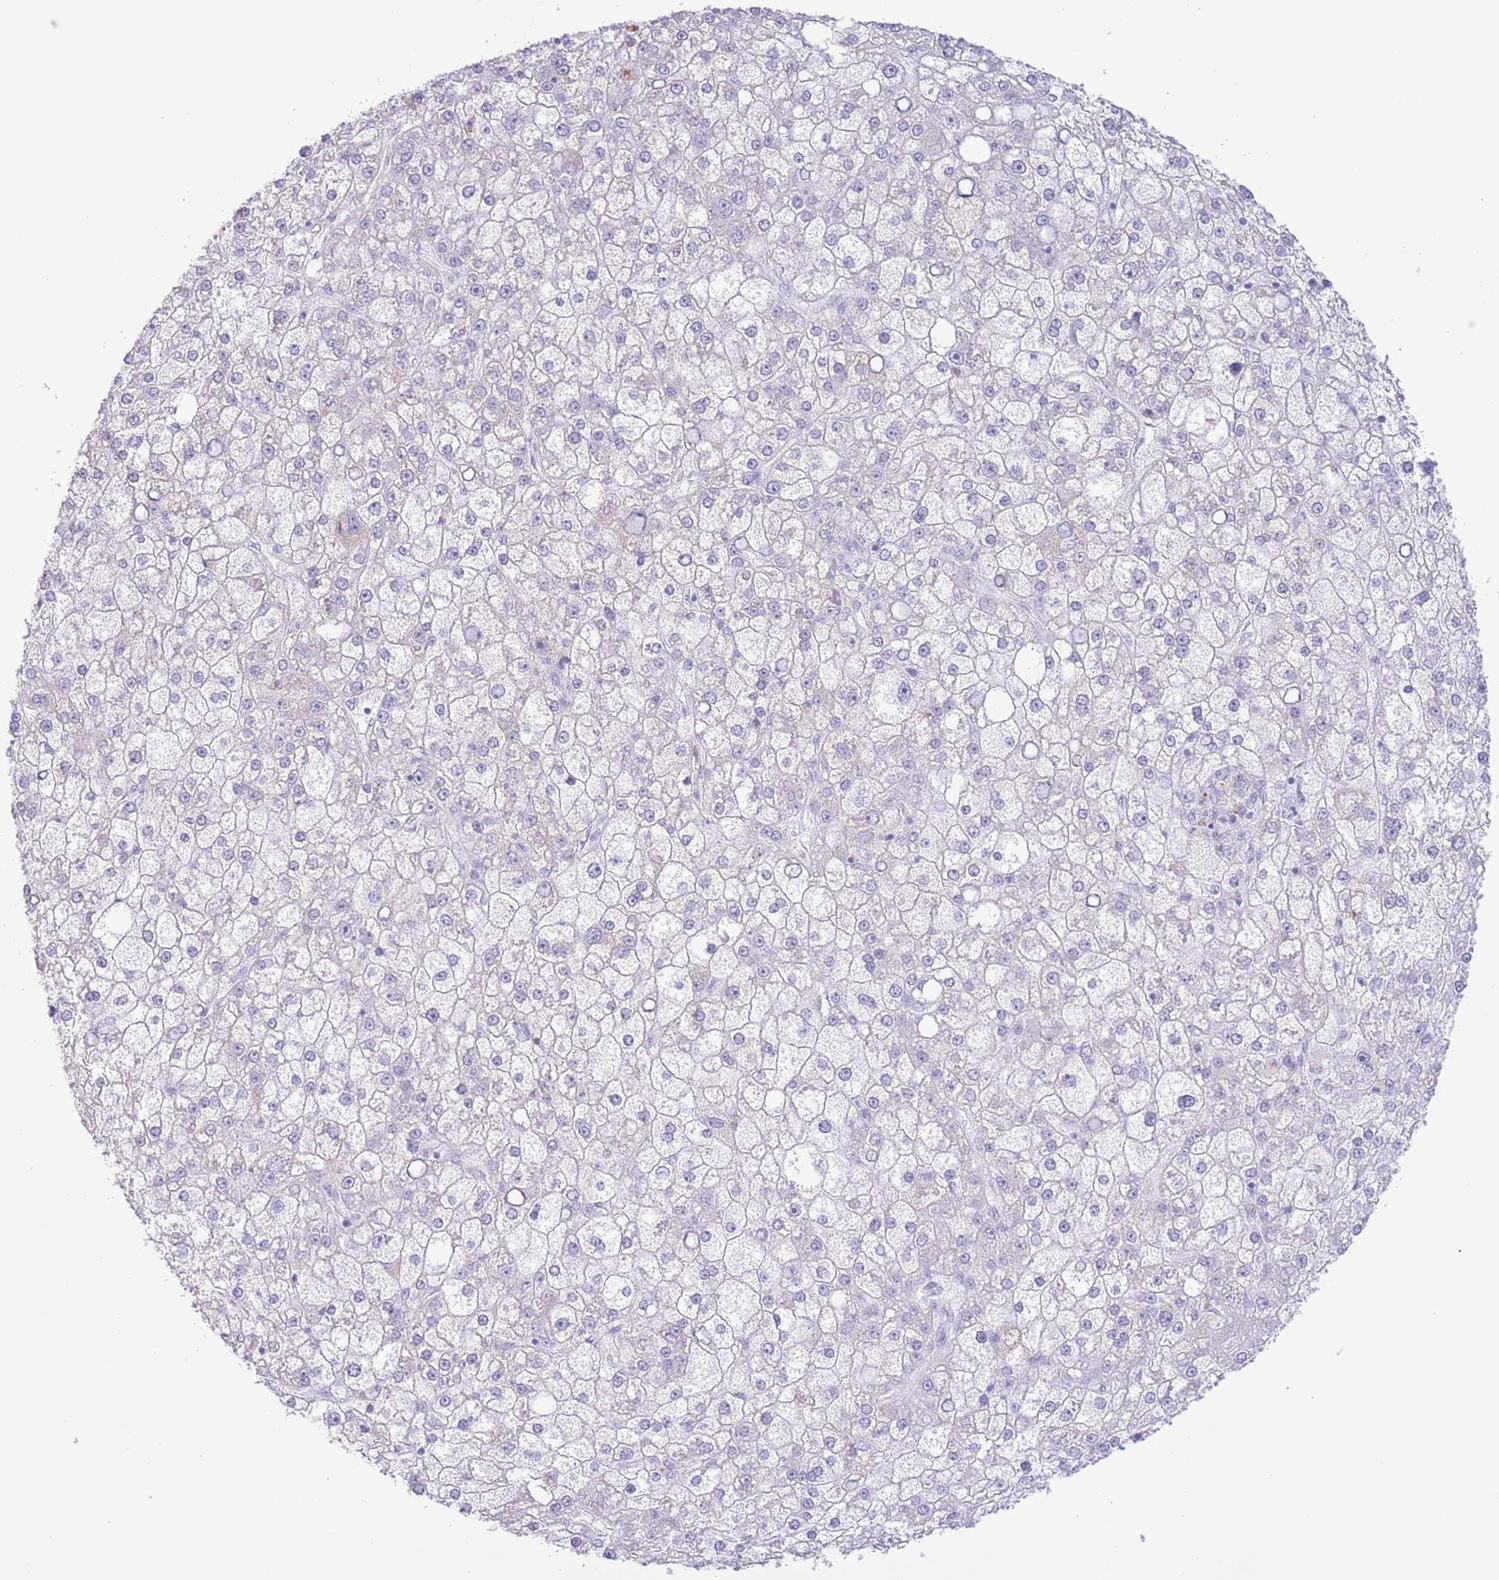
{"staining": {"intensity": "negative", "quantity": "none", "location": "none"}, "tissue": "liver cancer", "cell_type": "Tumor cells", "image_type": "cancer", "snomed": [{"axis": "morphology", "description": "Carcinoma, Hepatocellular, NOS"}, {"axis": "topography", "description": "Liver"}], "caption": "Tumor cells are negative for protein expression in human liver cancer (hepatocellular carcinoma).", "gene": "LCLAT1", "patient": {"sex": "male", "age": 67}}